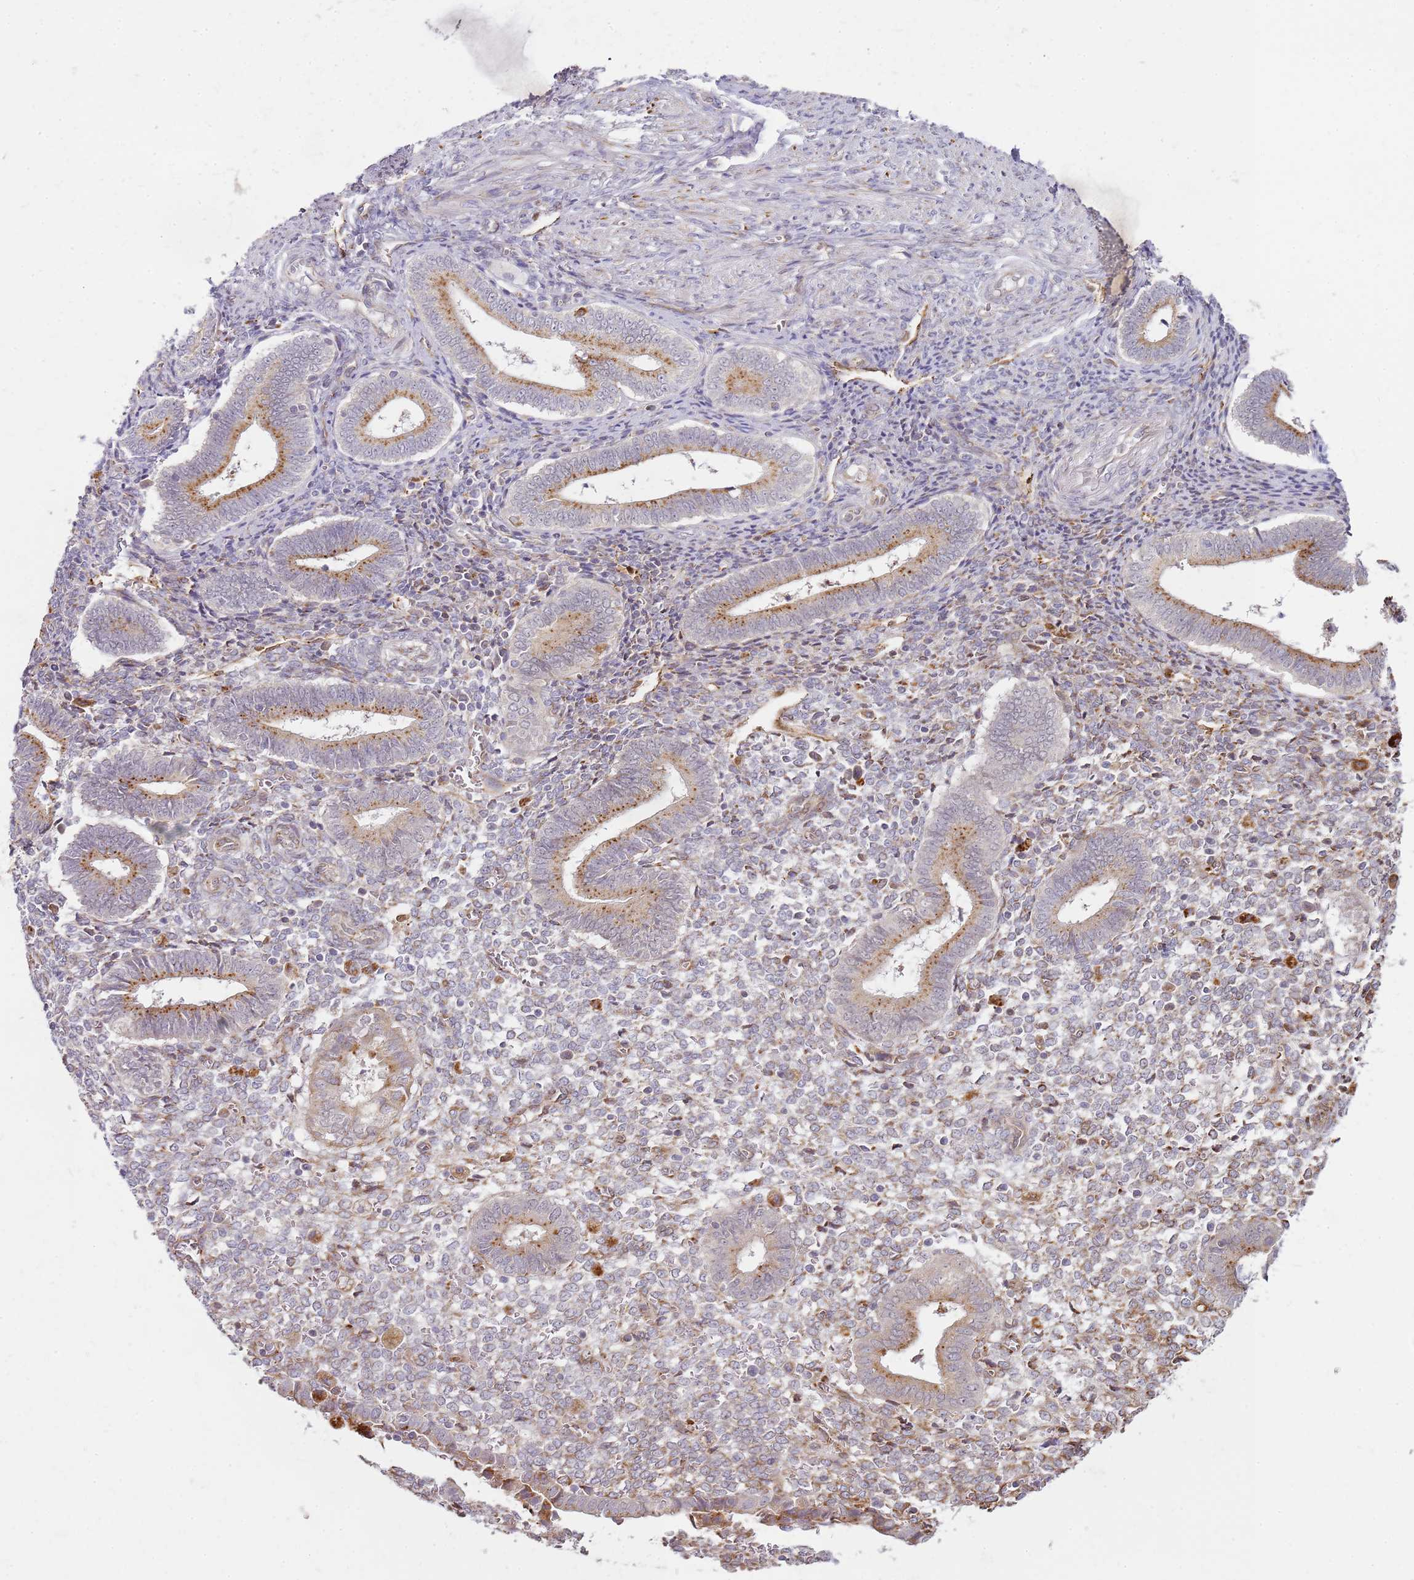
{"staining": {"intensity": "moderate", "quantity": "25%-75%", "location": "cytoplasmic/membranous"}, "tissue": "endometrium", "cell_type": "Cells in endometrial stroma", "image_type": "normal", "snomed": [{"axis": "morphology", "description": "Normal tissue, NOS"}, {"axis": "topography", "description": "Other"}, {"axis": "topography", "description": "Endometrium"}], "caption": "Brown immunohistochemical staining in normal human endometrium demonstrates moderate cytoplasmic/membranous positivity in about 25%-75% of cells in endometrial stroma. Immunohistochemistry stains the protein of interest in brown and the nuclei are stained blue.", "gene": "GRAP", "patient": {"sex": "female", "age": 44}}